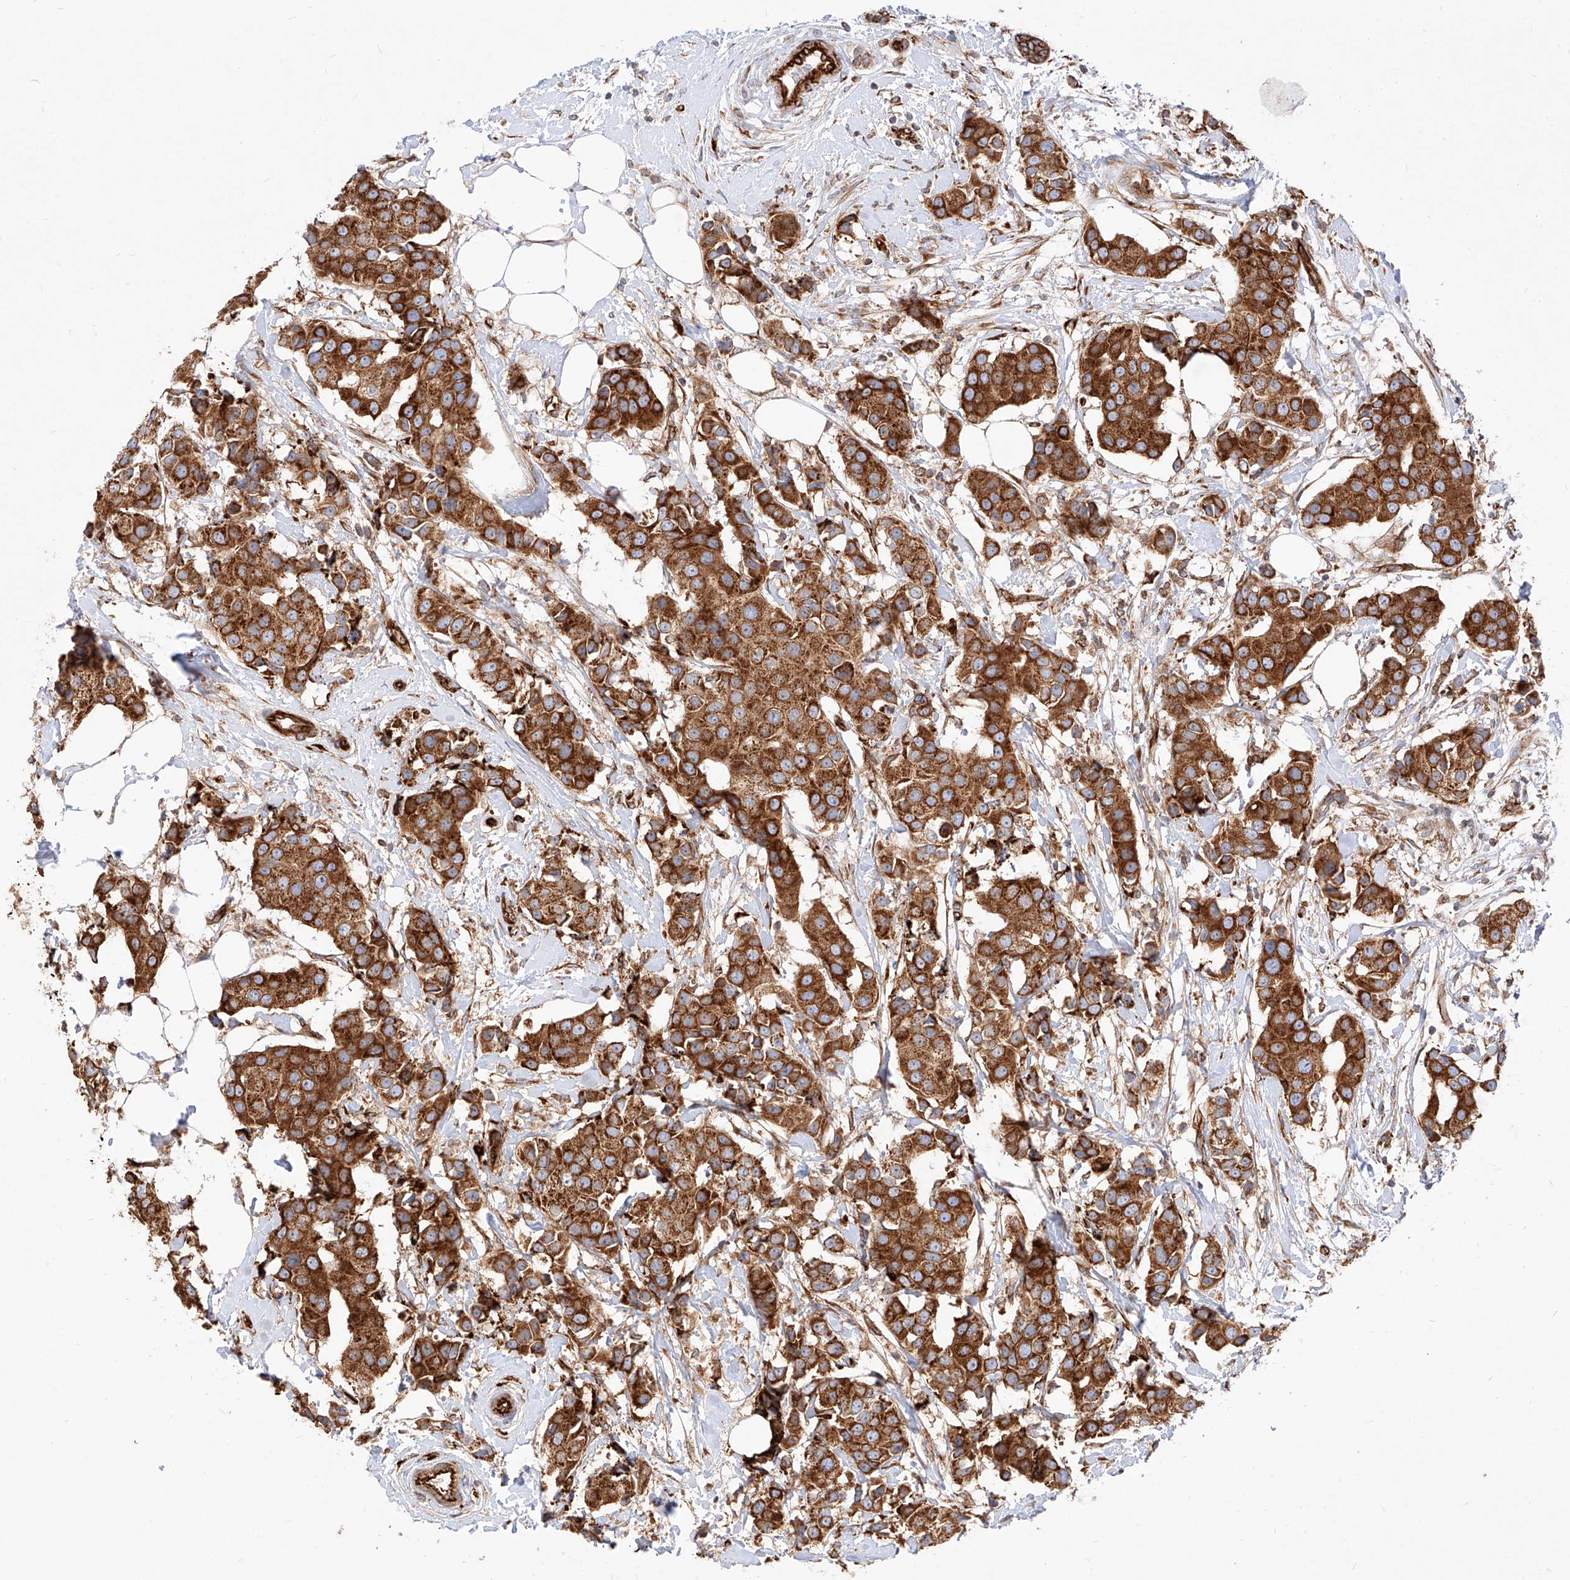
{"staining": {"intensity": "strong", "quantity": ">75%", "location": "cytoplasmic/membranous"}, "tissue": "breast cancer", "cell_type": "Tumor cells", "image_type": "cancer", "snomed": [{"axis": "morphology", "description": "Normal tissue, NOS"}, {"axis": "morphology", "description": "Duct carcinoma"}, {"axis": "topography", "description": "Breast"}], "caption": "Breast cancer (infiltrating ductal carcinoma) stained for a protein reveals strong cytoplasmic/membranous positivity in tumor cells.", "gene": "CSGALNACT2", "patient": {"sex": "female", "age": 39}}